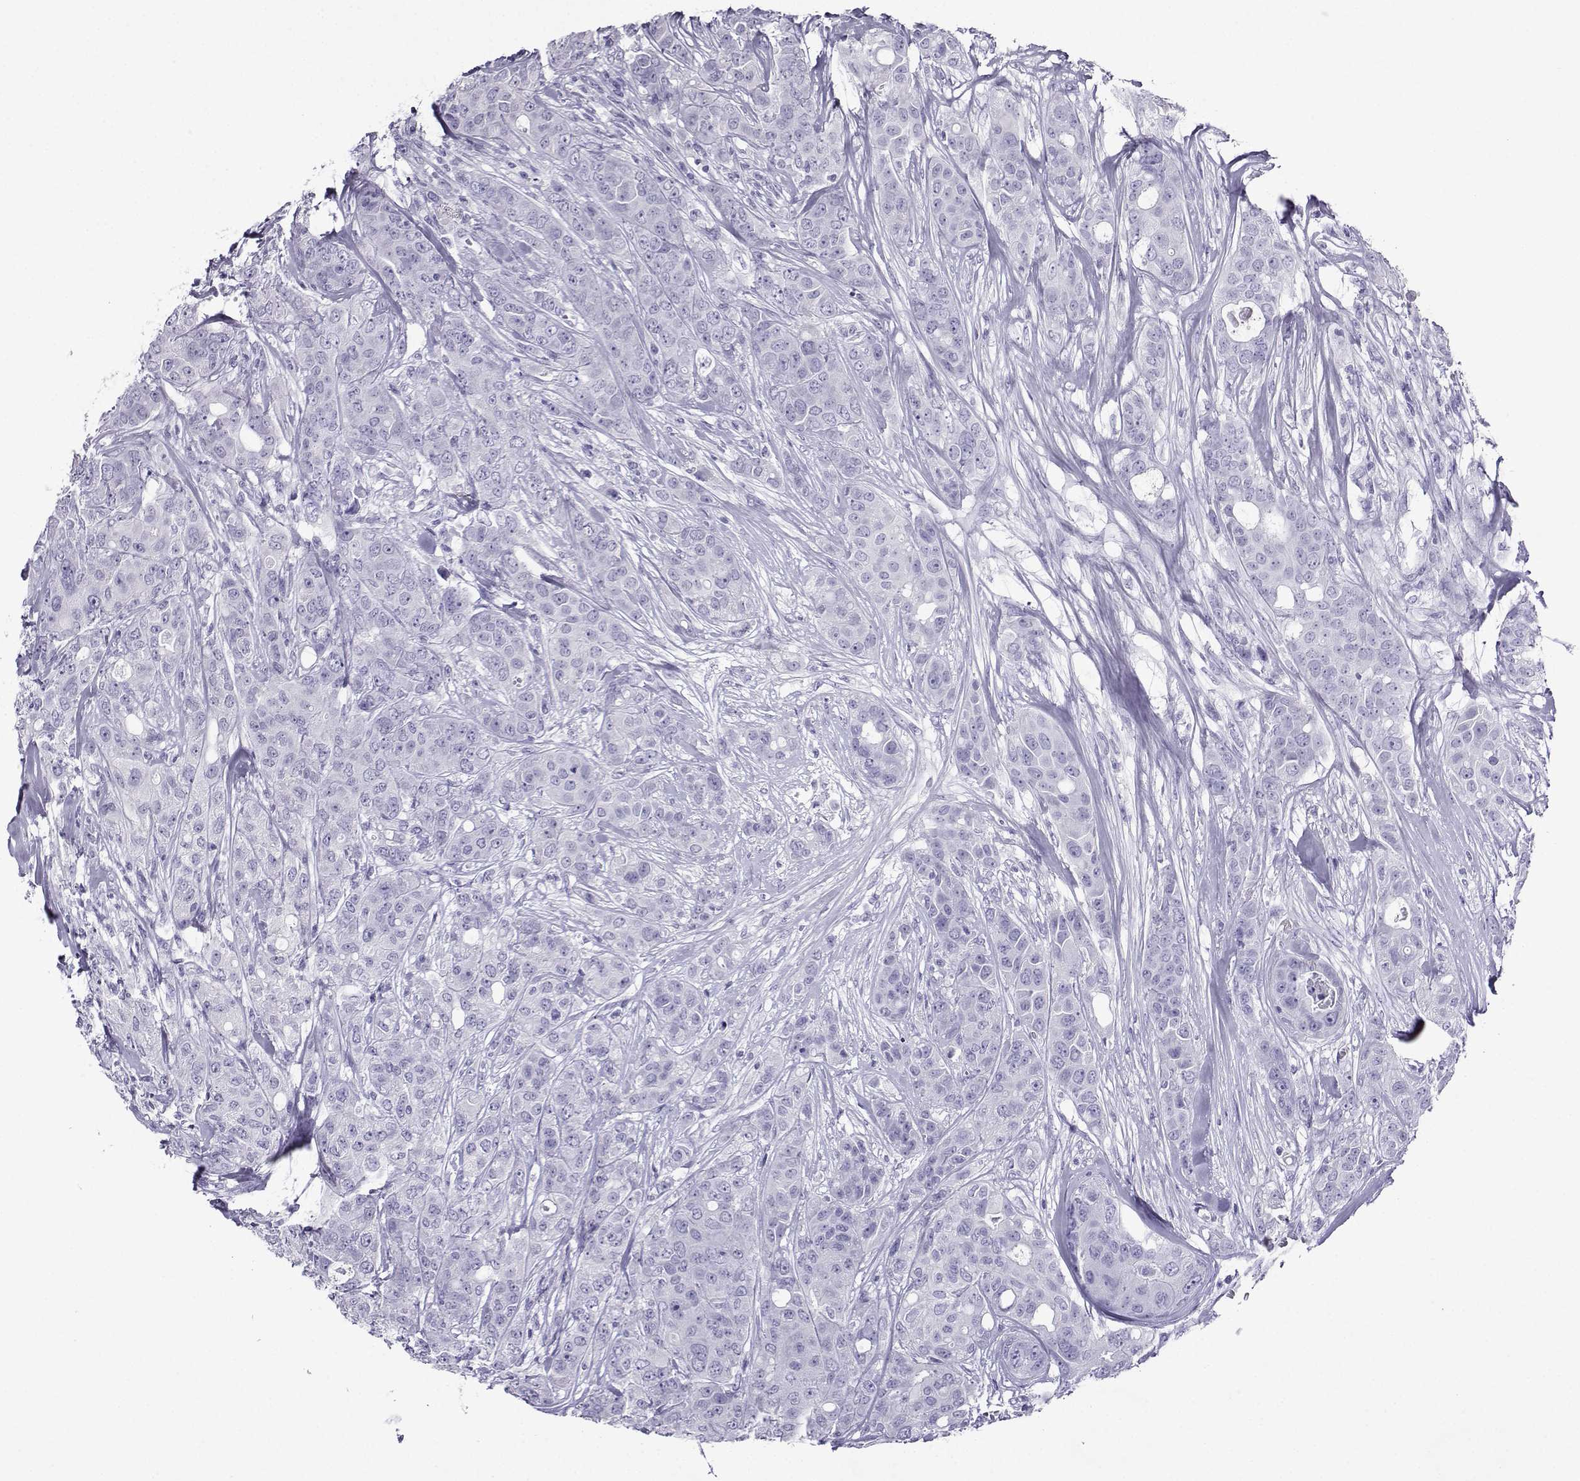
{"staining": {"intensity": "negative", "quantity": "none", "location": "none"}, "tissue": "breast cancer", "cell_type": "Tumor cells", "image_type": "cancer", "snomed": [{"axis": "morphology", "description": "Duct carcinoma"}, {"axis": "topography", "description": "Breast"}], "caption": "Micrograph shows no significant protein staining in tumor cells of infiltrating ductal carcinoma (breast). The staining was performed using DAB to visualize the protein expression in brown, while the nuclei were stained in blue with hematoxylin (Magnification: 20x).", "gene": "CRYBB1", "patient": {"sex": "female", "age": 43}}